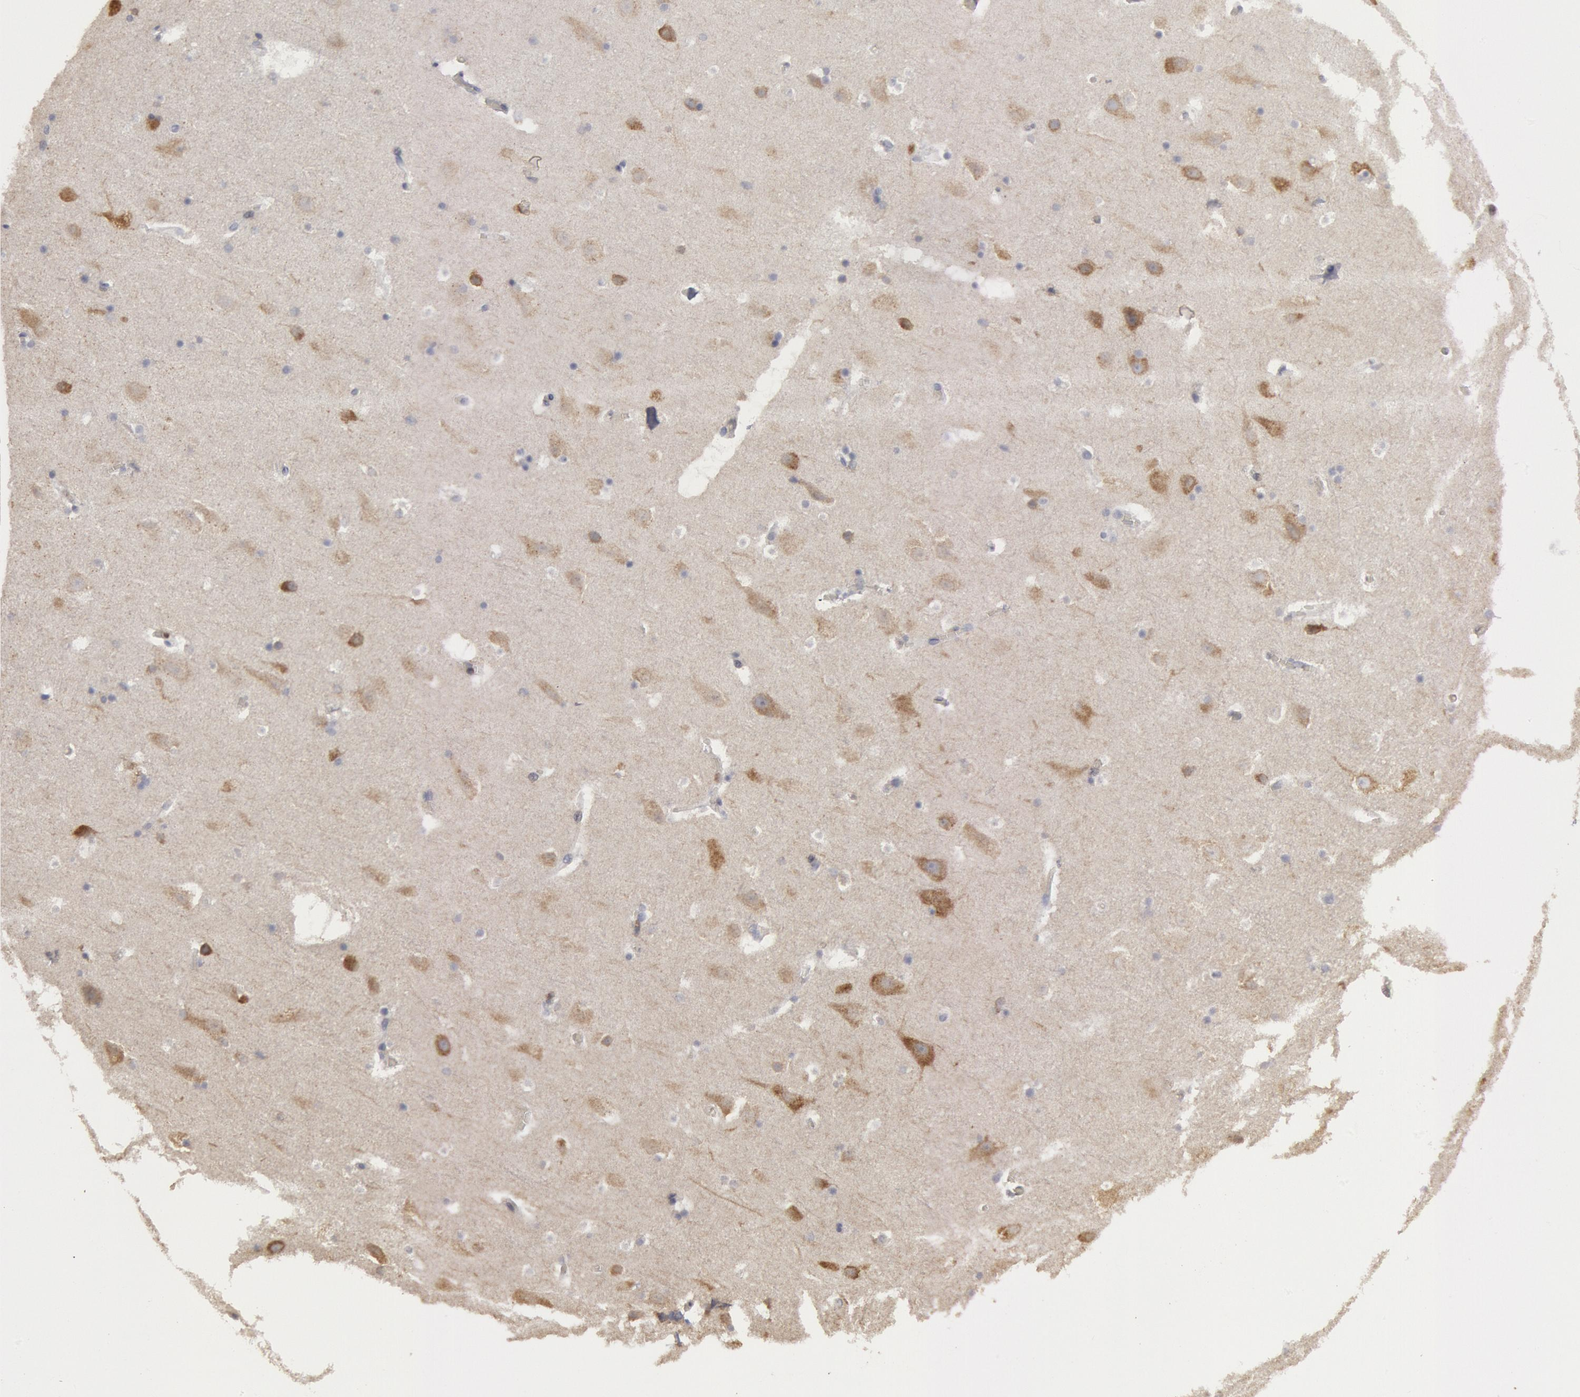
{"staining": {"intensity": "negative", "quantity": "none", "location": "none"}, "tissue": "hippocampus", "cell_type": "Glial cells", "image_type": "normal", "snomed": [{"axis": "morphology", "description": "Normal tissue, NOS"}, {"axis": "topography", "description": "Hippocampus"}], "caption": "Protein analysis of normal hippocampus displays no significant staining in glial cells. (DAB (3,3'-diaminobenzidine) immunohistochemistry (IHC), high magnification).", "gene": "OSBPL8", "patient": {"sex": "male", "age": 45}}